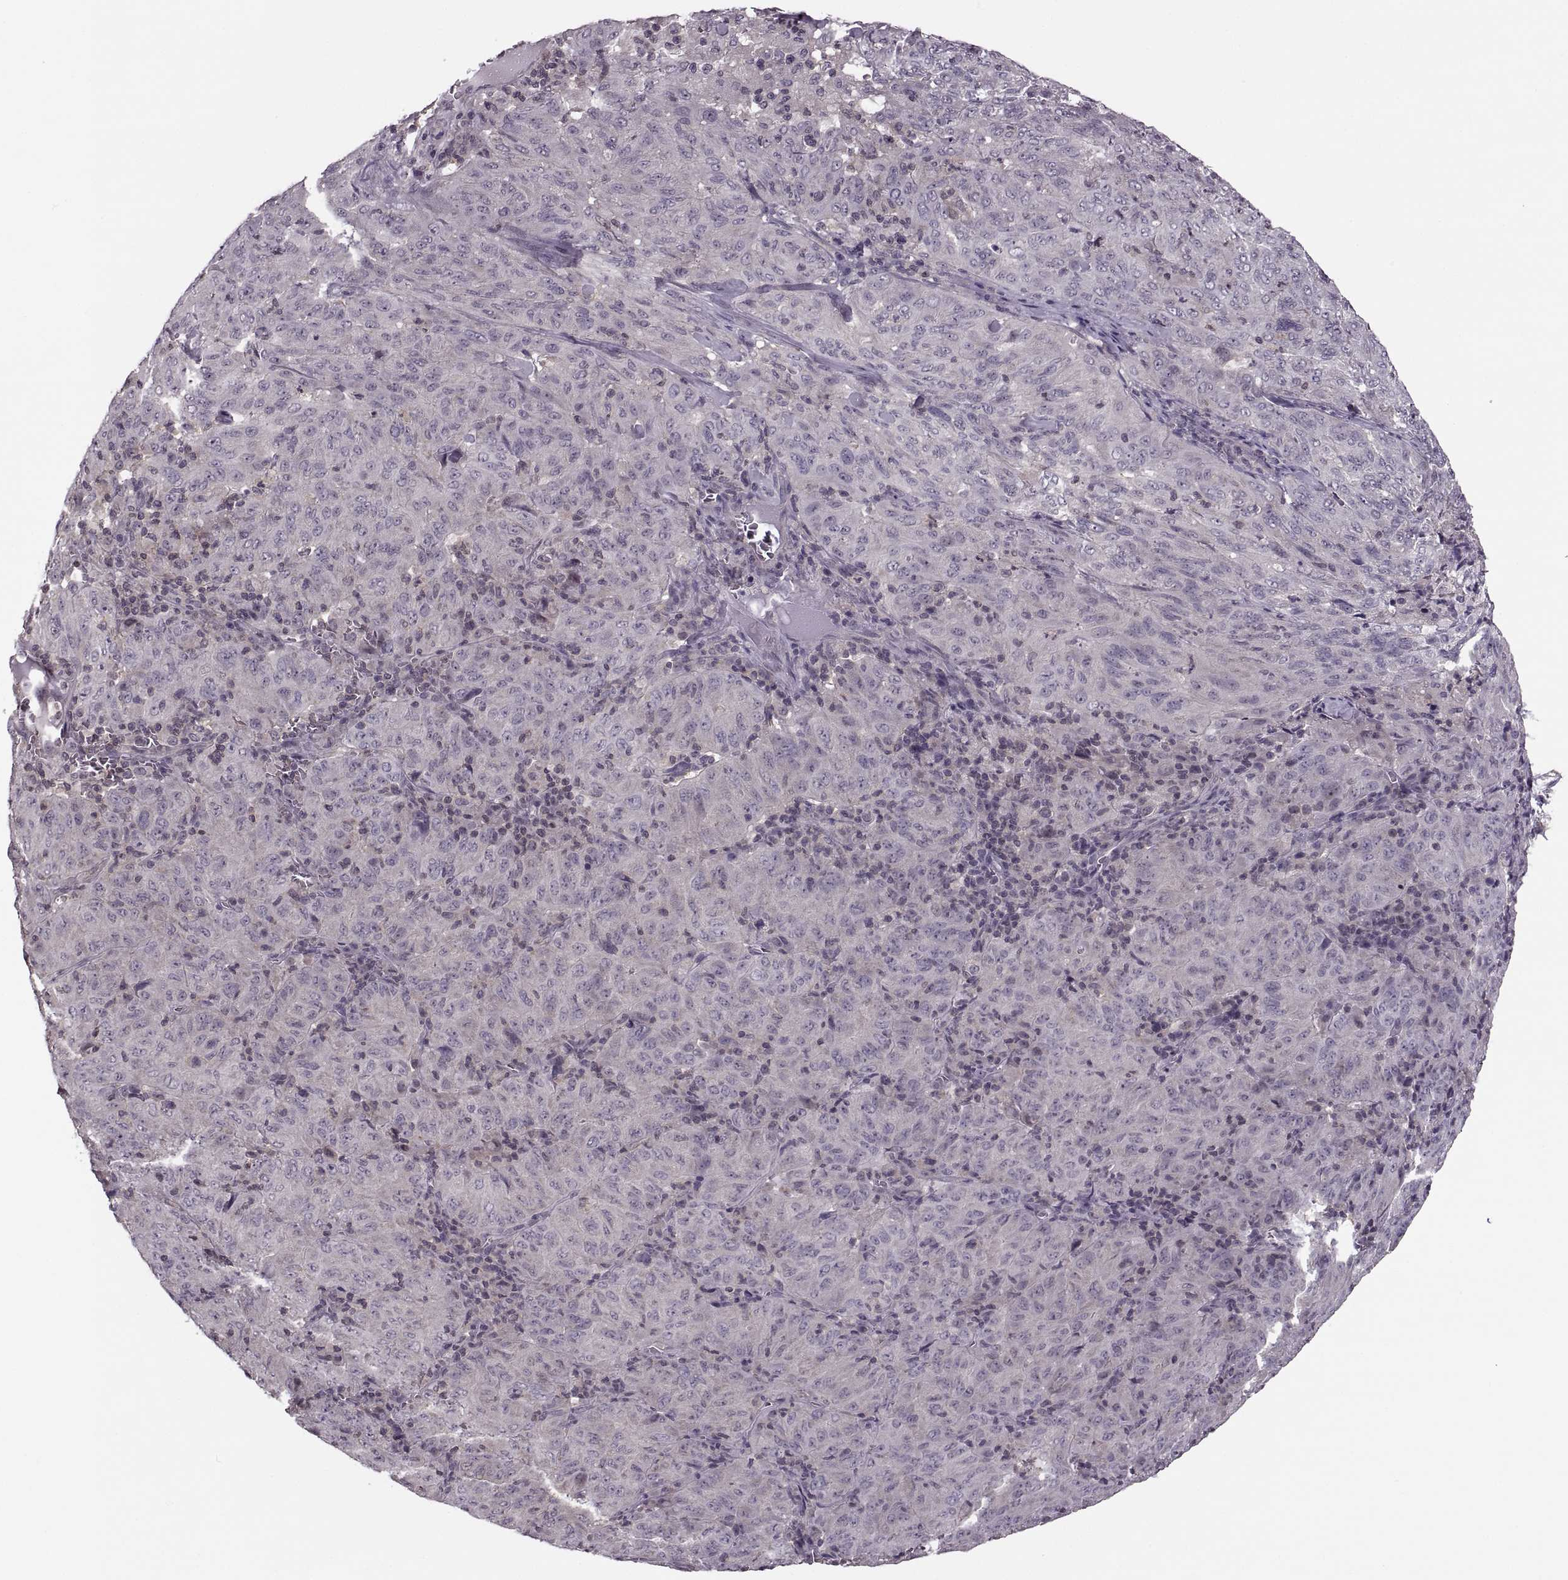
{"staining": {"intensity": "negative", "quantity": "none", "location": "none"}, "tissue": "pancreatic cancer", "cell_type": "Tumor cells", "image_type": "cancer", "snomed": [{"axis": "morphology", "description": "Adenocarcinoma, NOS"}, {"axis": "topography", "description": "Pancreas"}], "caption": "Immunohistochemical staining of human pancreatic adenocarcinoma demonstrates no significant expression in tumor cells.", "gene": "LUZP2", "patient": {"sex": "male", "age": 63}}